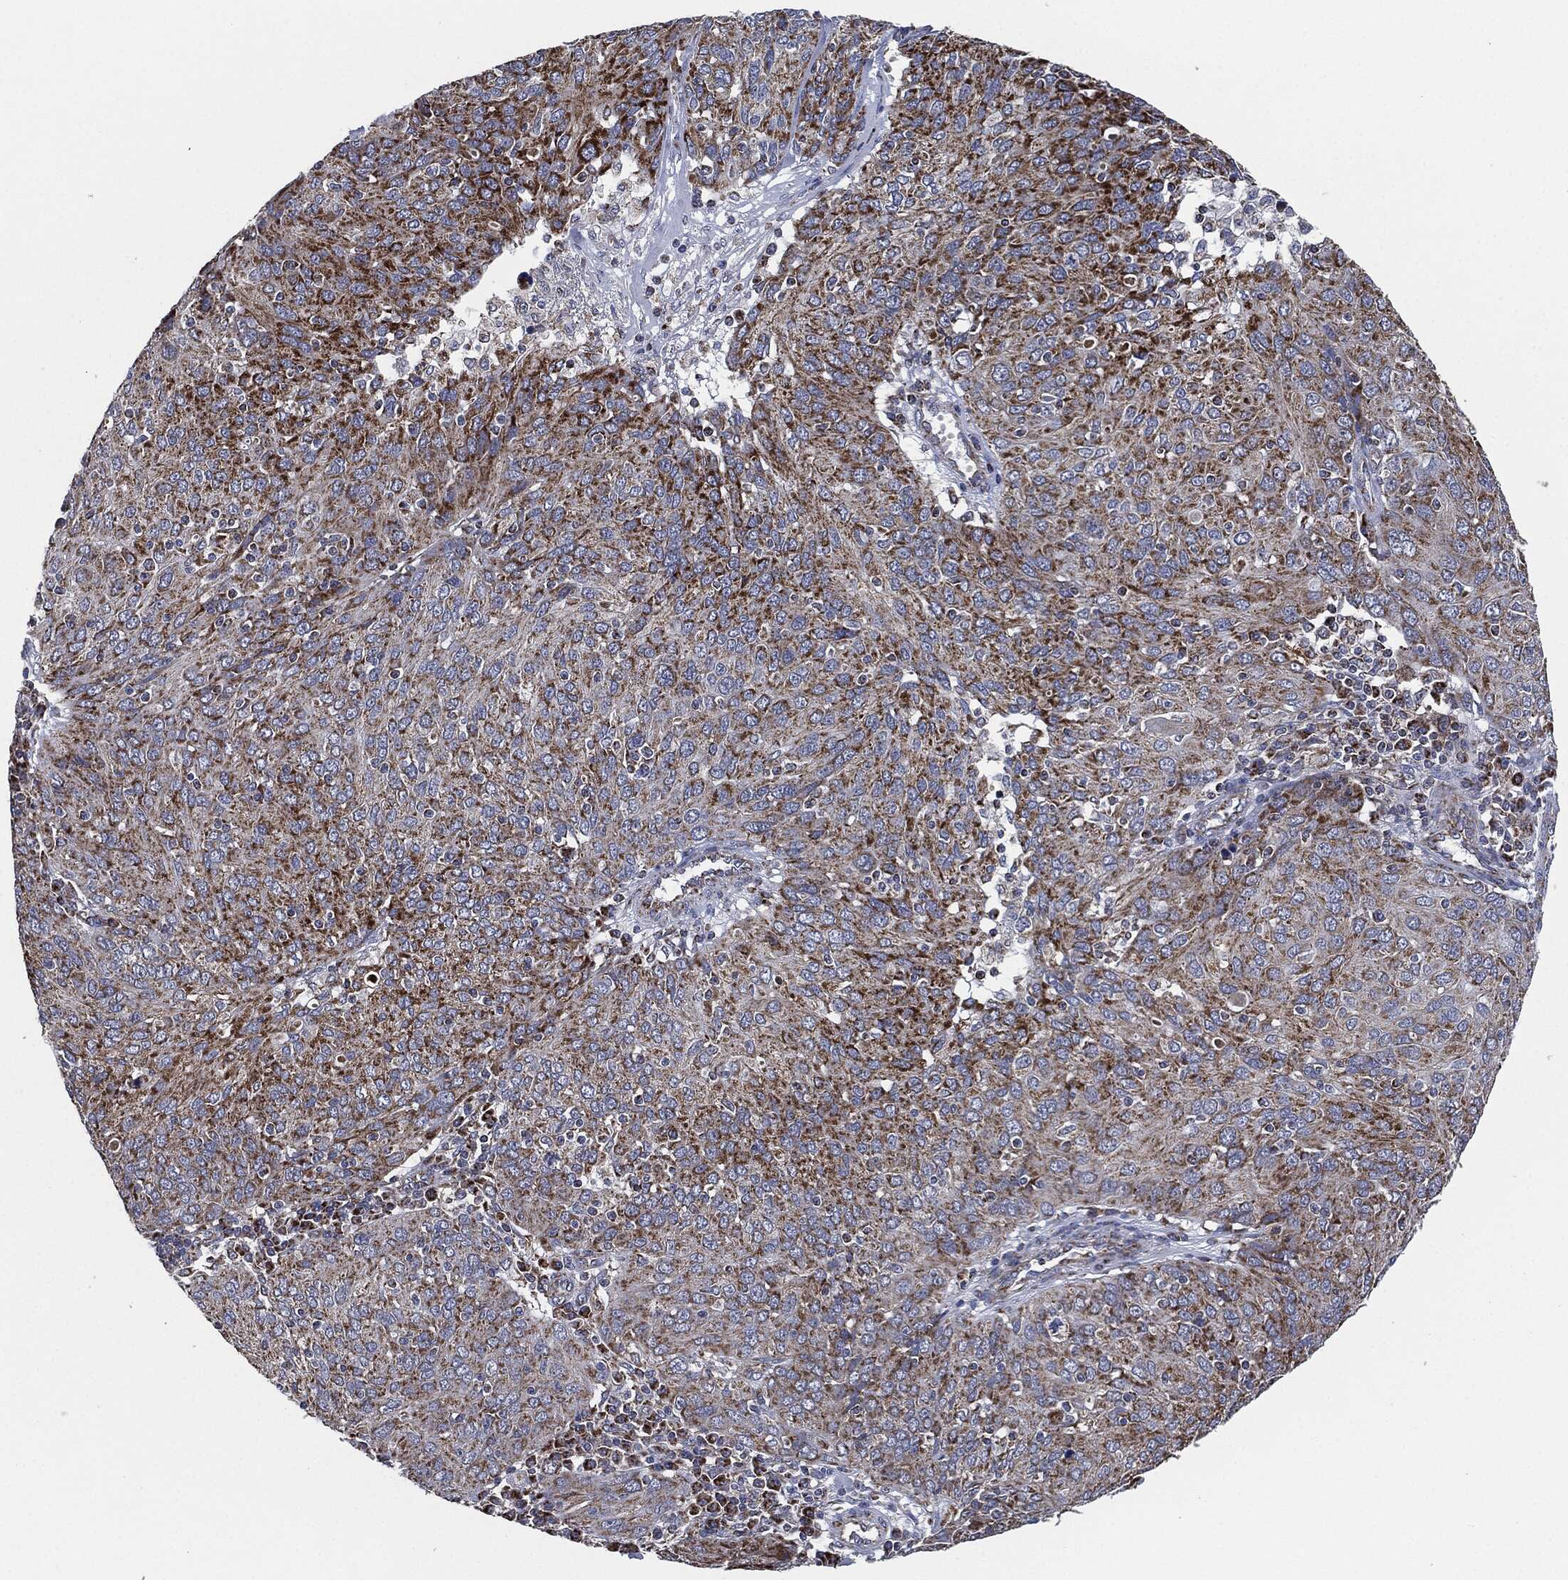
{"staining": {"intensity": "strong", "quantity": ">75%", "location": "cytoplasmic/membranous"}, "tissue": "ovarian cancer", "cell_type": "Tumor cells", "image_type": "cancer", "snomed": [{"axis": "morphology", "description": "Carcinoma, endometroid"}, {"axis": "topography", "description": "Ovary"}], "caption": "IHC of ovarian cancer (endometroid carcinoma) shows high levels of strong cytoplasmic/membranous expression in about >75% of tumor cells.", "gene": "NDUFV2", "patient": {"sex": "female", "age": 50}}